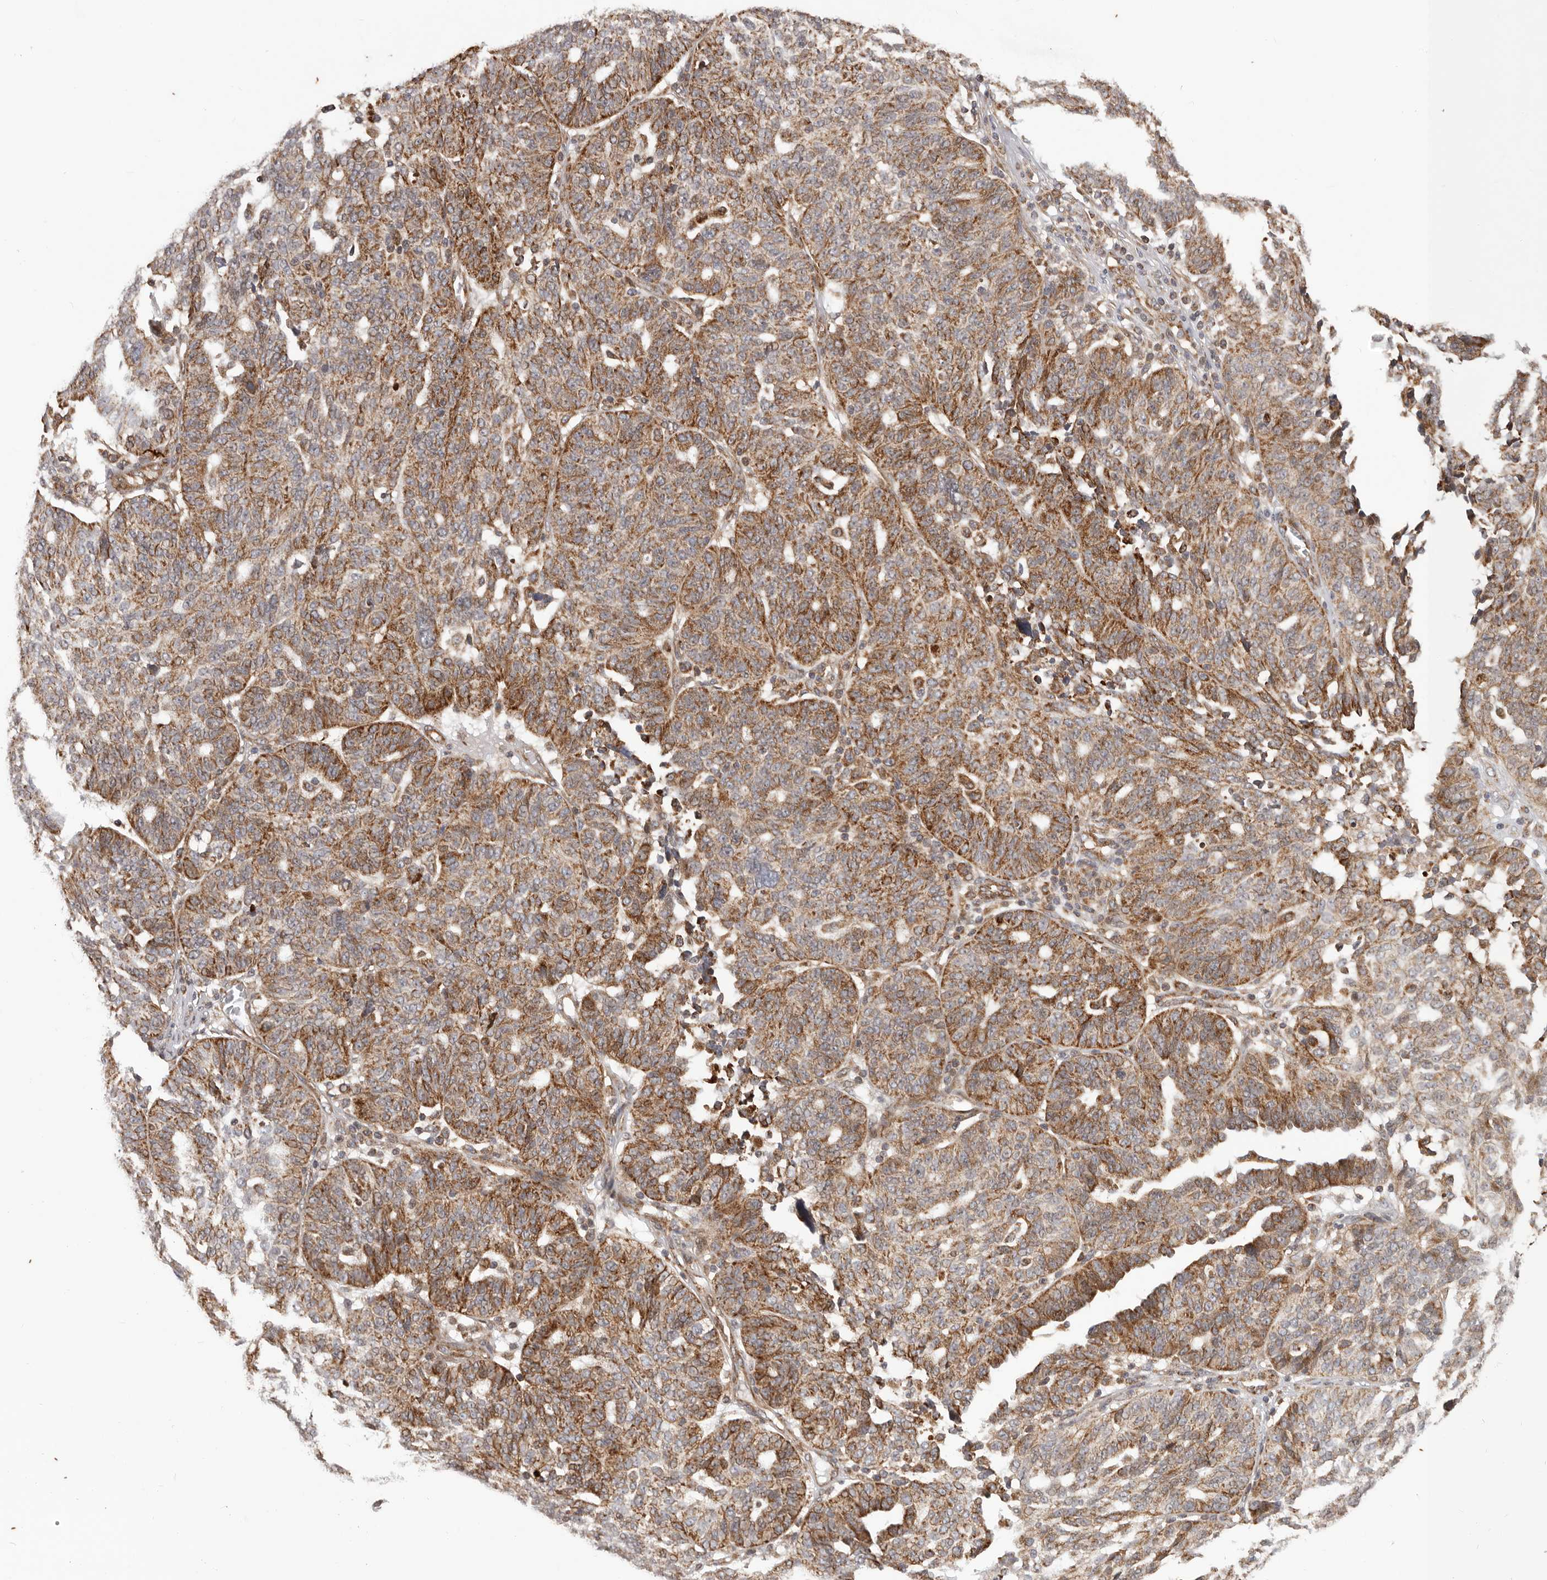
{"staining": {"intensity": "moderate", "quantity": ">75%", "location": "cytoplasmic/membranous"}, "tissue": "ovarian cancer", "cell_type": "Tumor cells", "image_type": "cancer", "snomed": [{"axis": "morphology", "description": "Cystadenocarcinoma, serous, NOS"}, {"axis": "topography", "description": "Ovary"}], "caption": "Human ovarian cancer stained for a protein (brown) reveals moderate cytoplasmic/membranous positive staining in about >75% of tumor cells.", "gene": "MRPS10", "patient": {"sex": "female", "age": 59}}